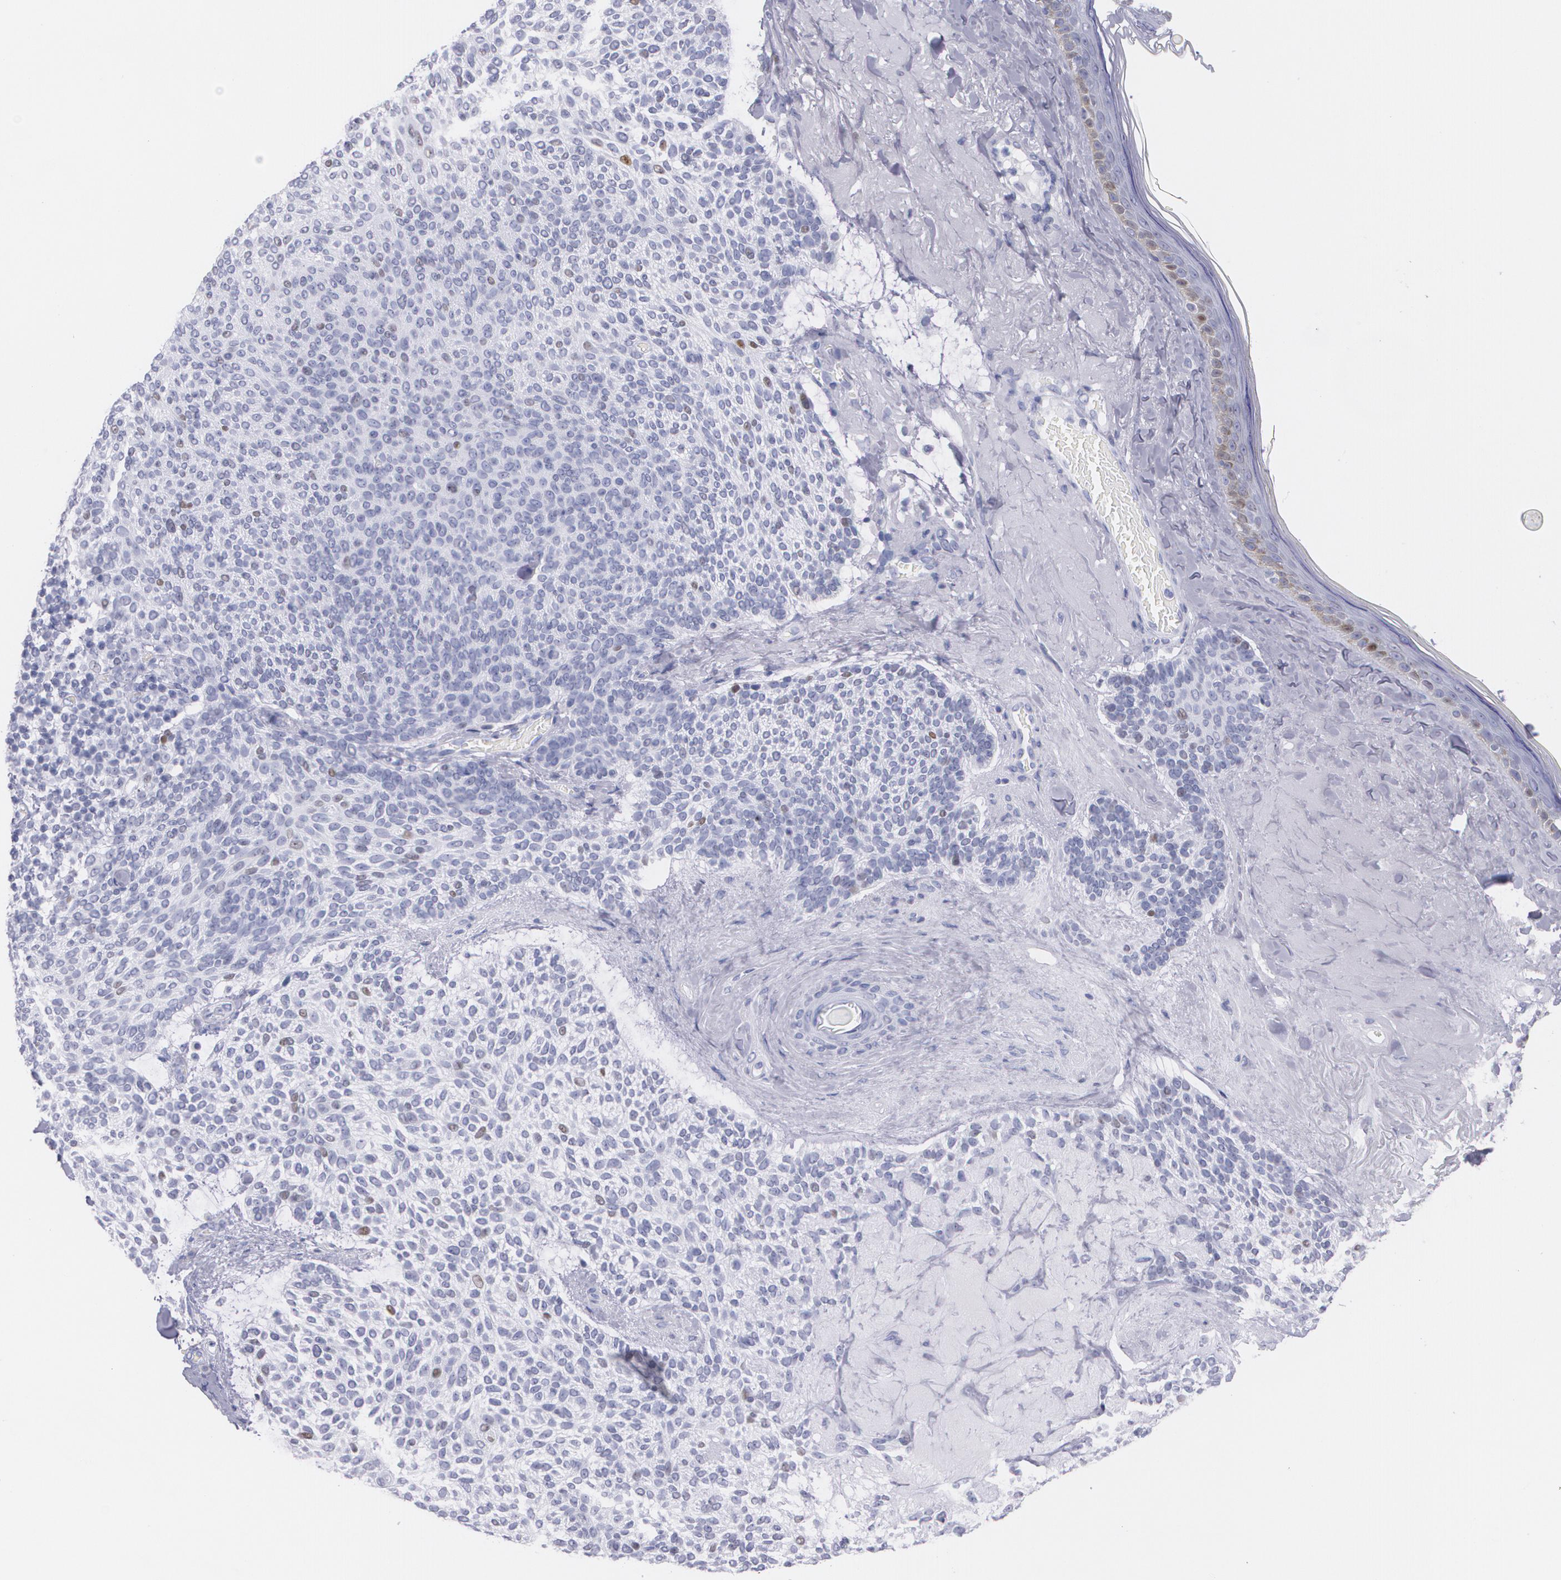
{"staining": {"intensity": "moderate", "quantity": "<25%", "location": "nuclear"}, "tissue": "skin cancer", "cell_type": "Tumor cells", "image_type": "cancer", "snomed": [{"axis": "morphology", "description": "Normal tissue, NOS"}, {"axis": "morphology", "description": "Basal cell carcinoma"}, {"axis": "topography", "description": "Skin"}], "caption": "A low amount of moderate nuclear positivity is seen in about <25% of tumor cells in skin basal cell carcinoma tissue.", "gene": "TP53", "patient": {"sex": "female", "age": 70}}